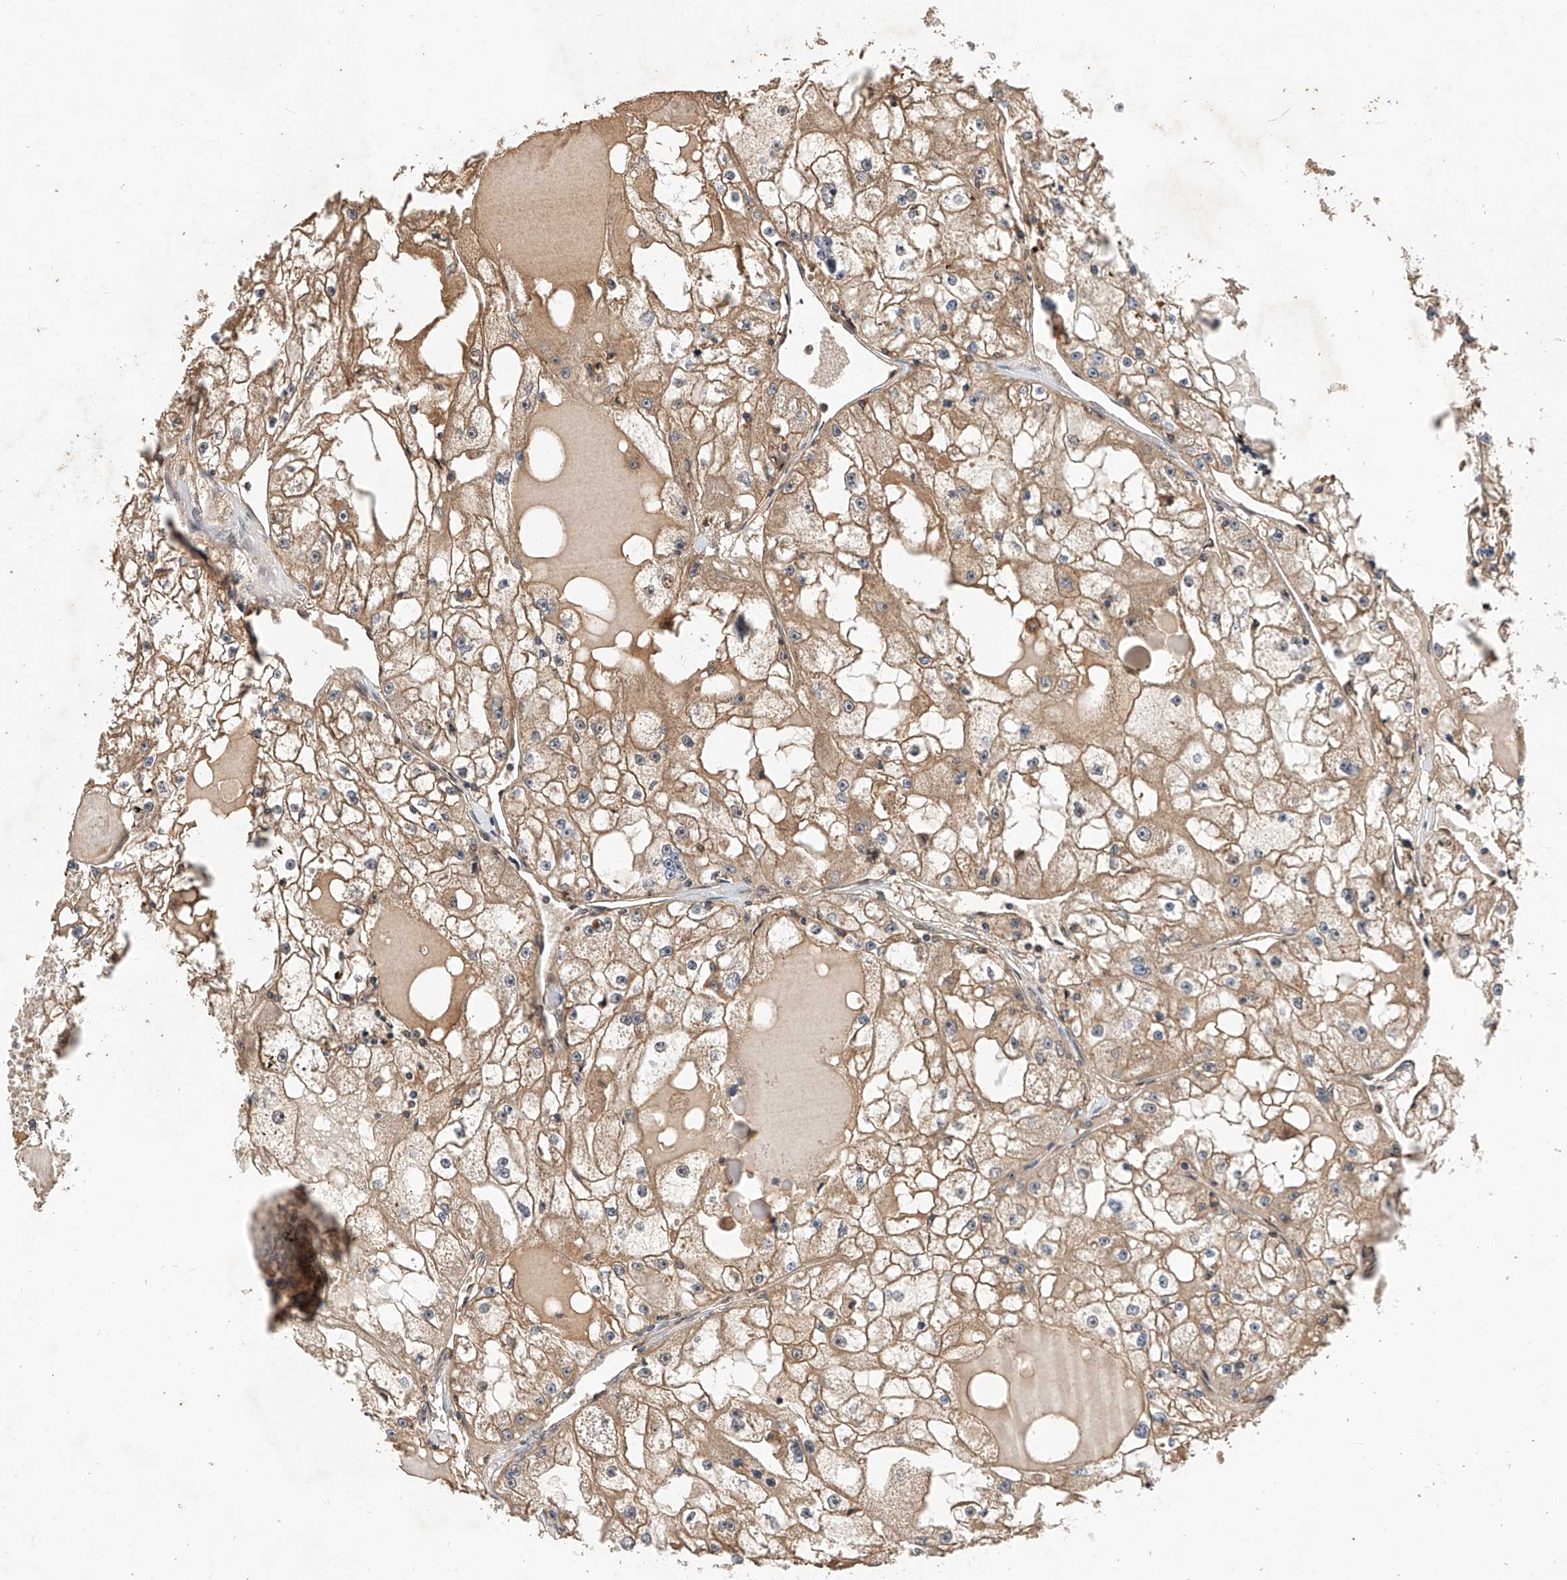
{"staining": {"intensity": "moderate", "quantity": ">75%", "location": "cytoplasmic/membranous"}, "tissue": "renal cancer", "cell_type": "Tumor cells", "image_type": "cancer", "snomed": [{"axis": "morphology", "description": "Adenocarcinoma, NOS"}, {"axis": "topography", "description": "Kidney"}], "caption": "Protein staining of renal adenocarcinoma tissue demonstrates moderate cytoplasmic/membranous positivity in about >75% of tumor cells.", "gene": "RILPL2", "patient": {"sex": "male", "age": 56}}